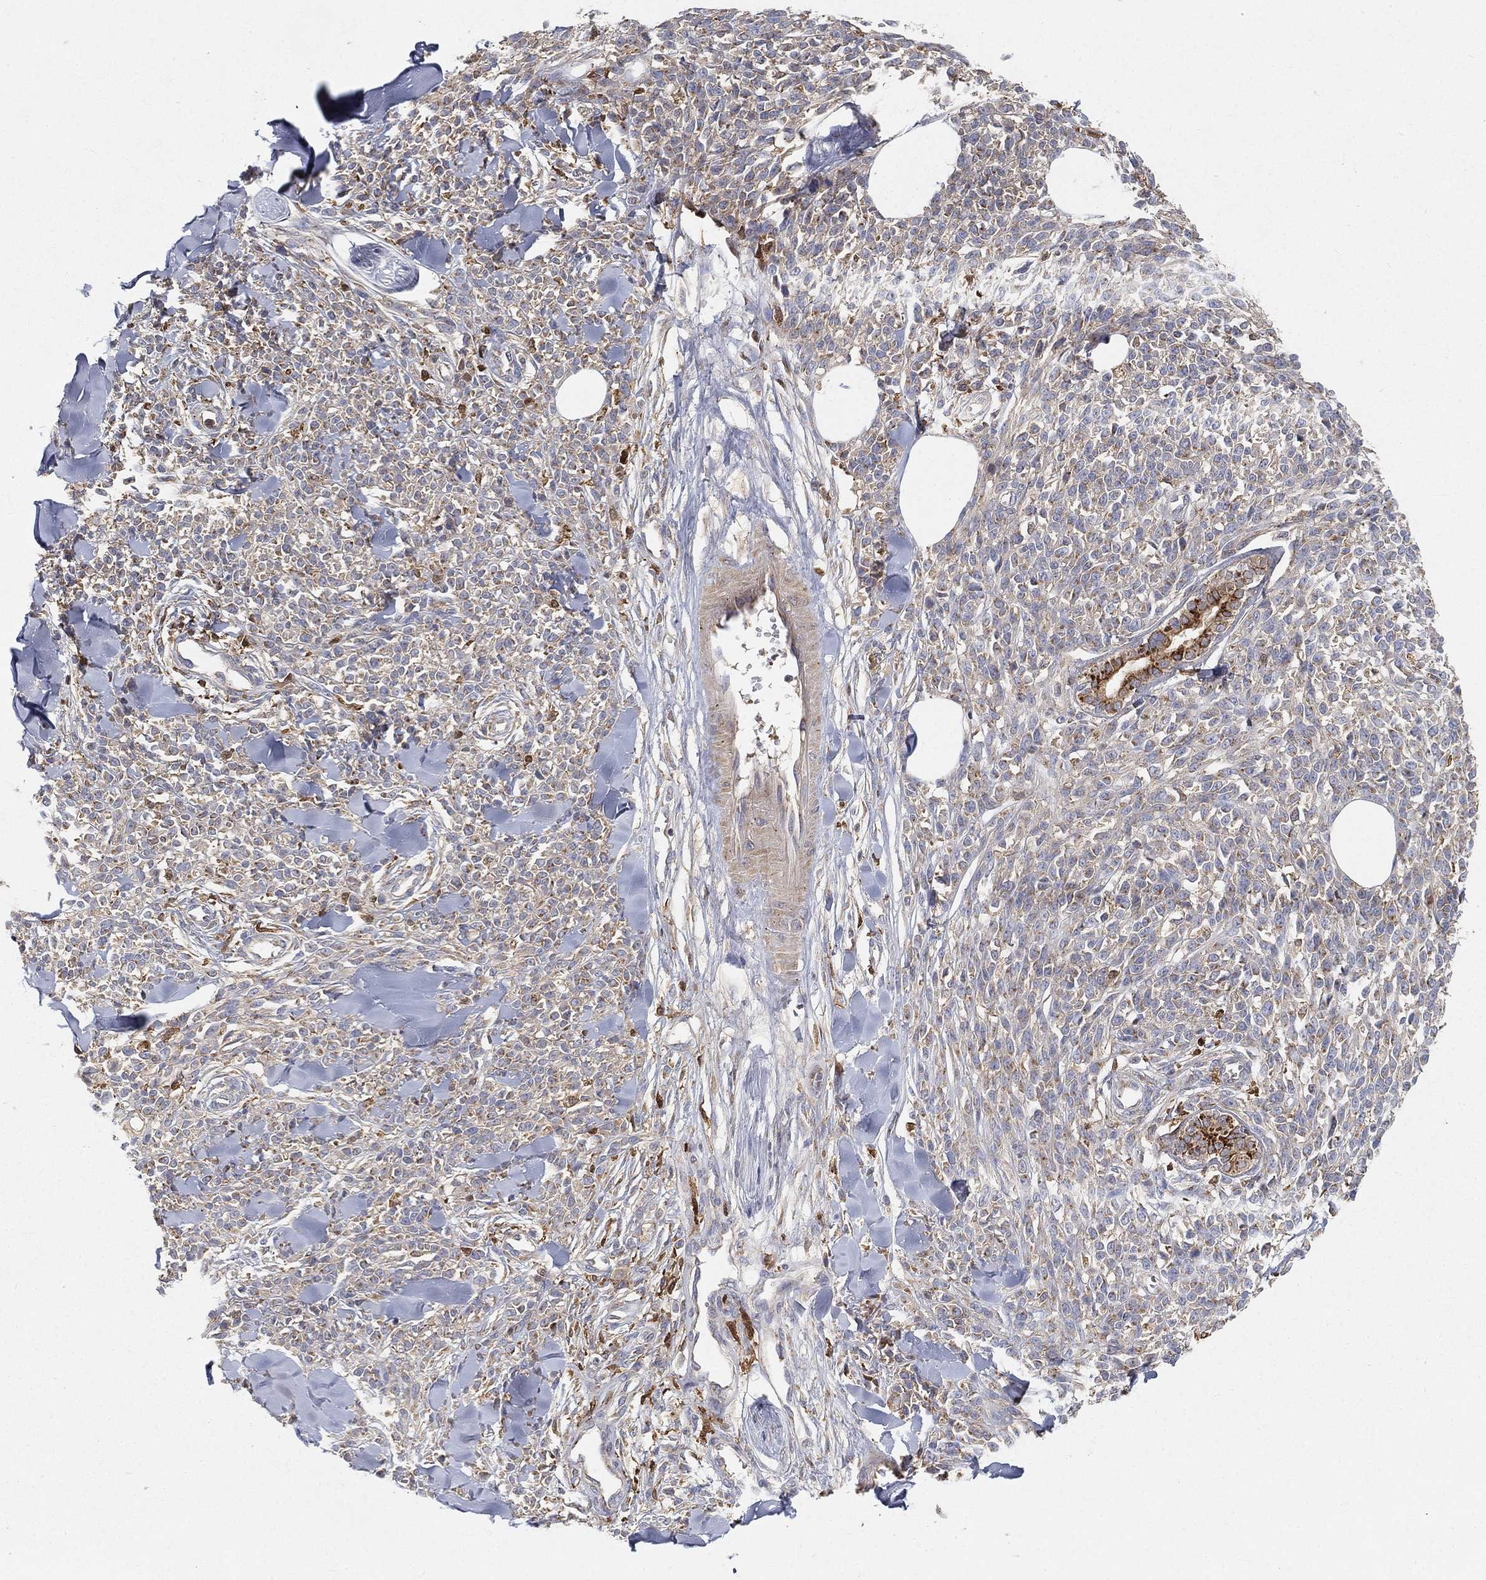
{"staining": {"intensity": "weak", "quantity": "<25%", "location": "cytoplasmic/membranous"}, "tissue": "melanoma", "cell_type": "Tumor cells", "image_type": "cancer", "snomed": [{"axis": "morphology", "description": "Malignant melanoma, NOS"}, {"axis": "topography", "description": "Skin"}, {"axis": "topography", "description": "Skin of trunk"}], "caption": "A histopathology image of human malignant melanoma is negative for staining in tumor cells. (Immunohistochemistry, brightfield microscopy, high magnification).", "gene": "CTSL", "patient": {"sex": "male", "age": 74}}